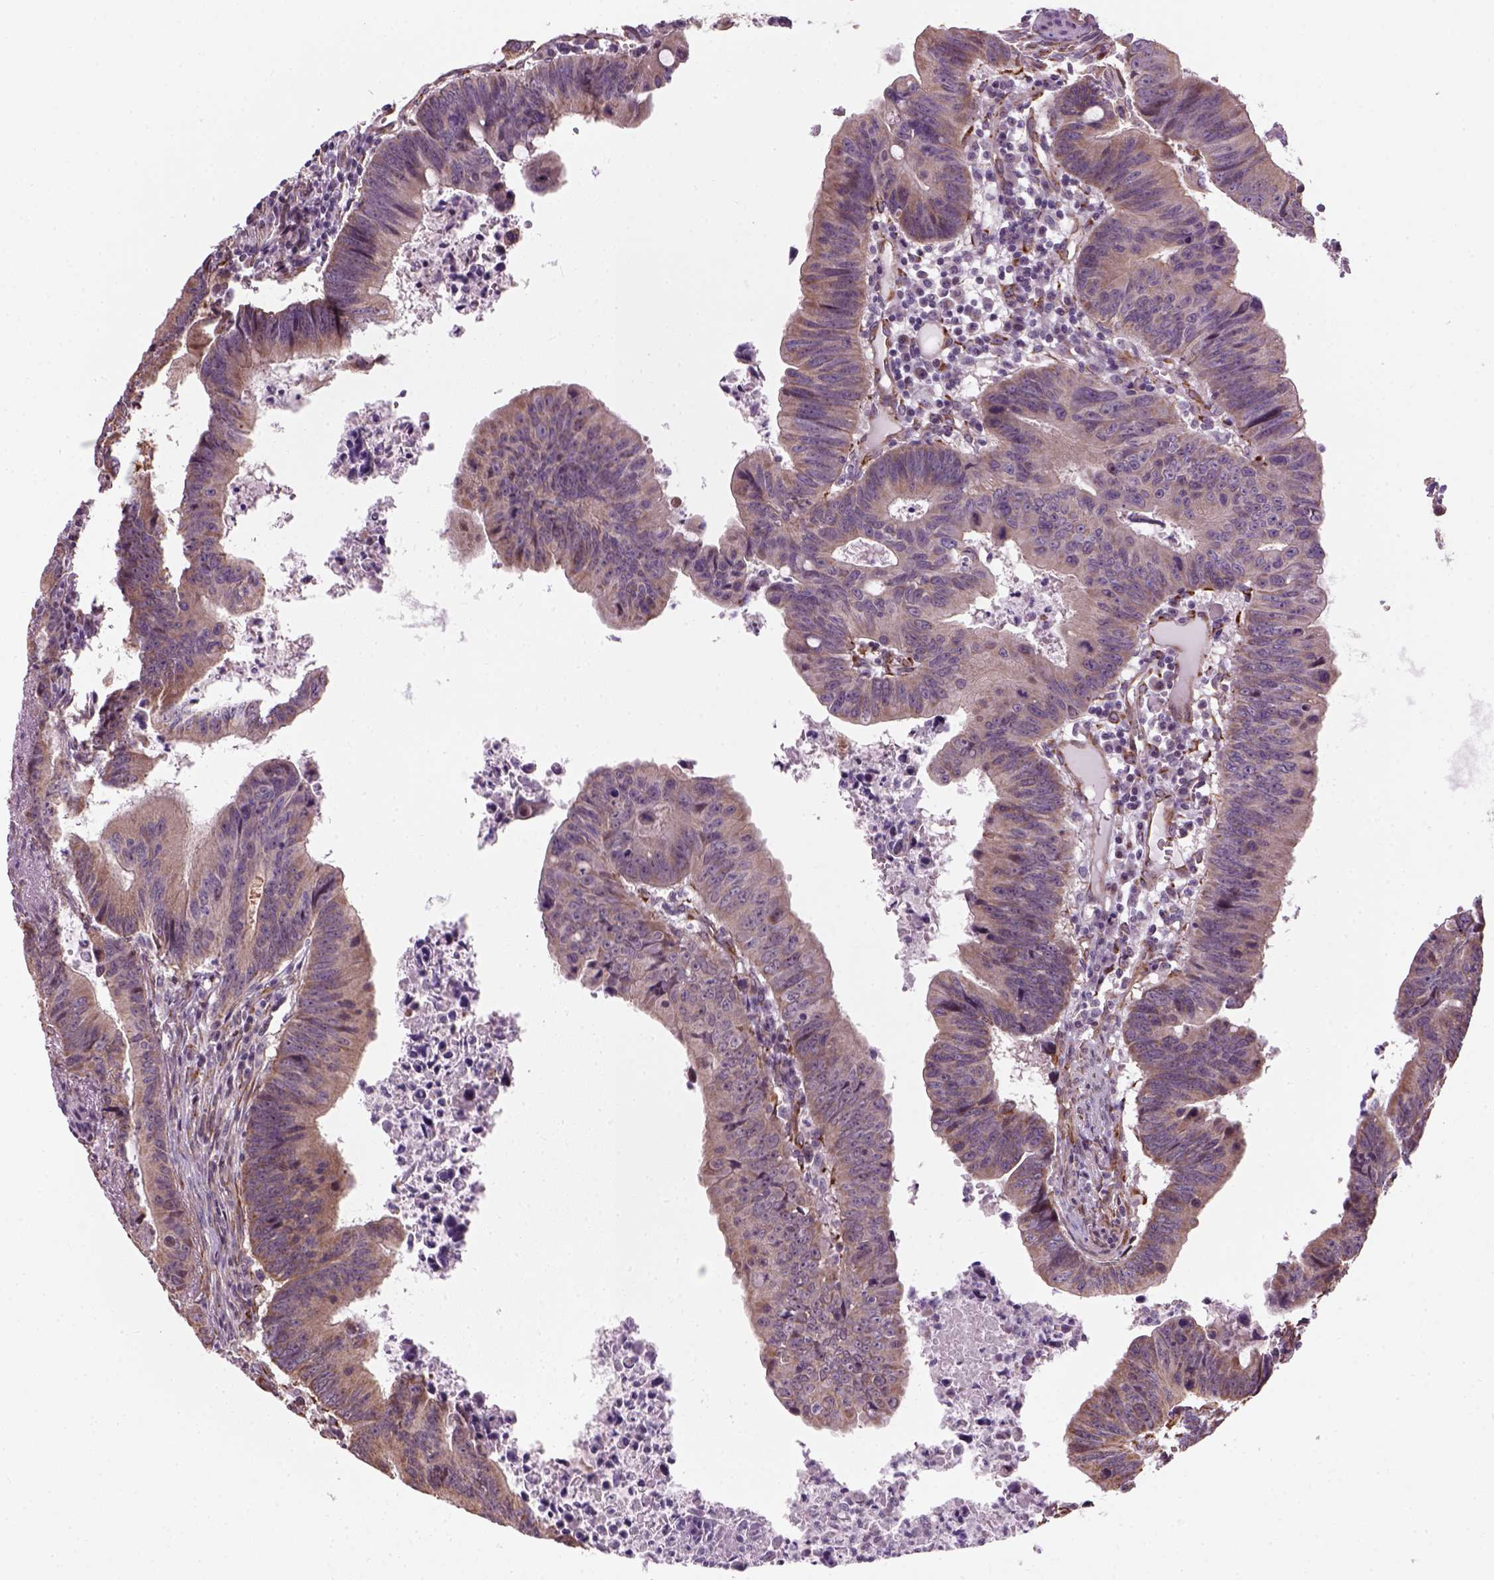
{"staining": {"intensity": "weak", "quantity": ">75%", "location": "cytoplasmic/membranous"}, "tissue": "colorectal cancer", "cell_type": "Tumor cells", "image_type": "cancer", "snomed": [{"axis": "morphology", "description": "Adenocarcinoma, NOS"}, {"axis": "topography", "description": "Colon"}], "caption": "About >75% of tumor cells in human adenocarcinoma (colorectal) demonstrate weak cytoplasmic/membranous protein positivity as visualized by brown immunohistochemical staining.", "gene": "XK", "patient": {"sex": "female", "age": 87}}